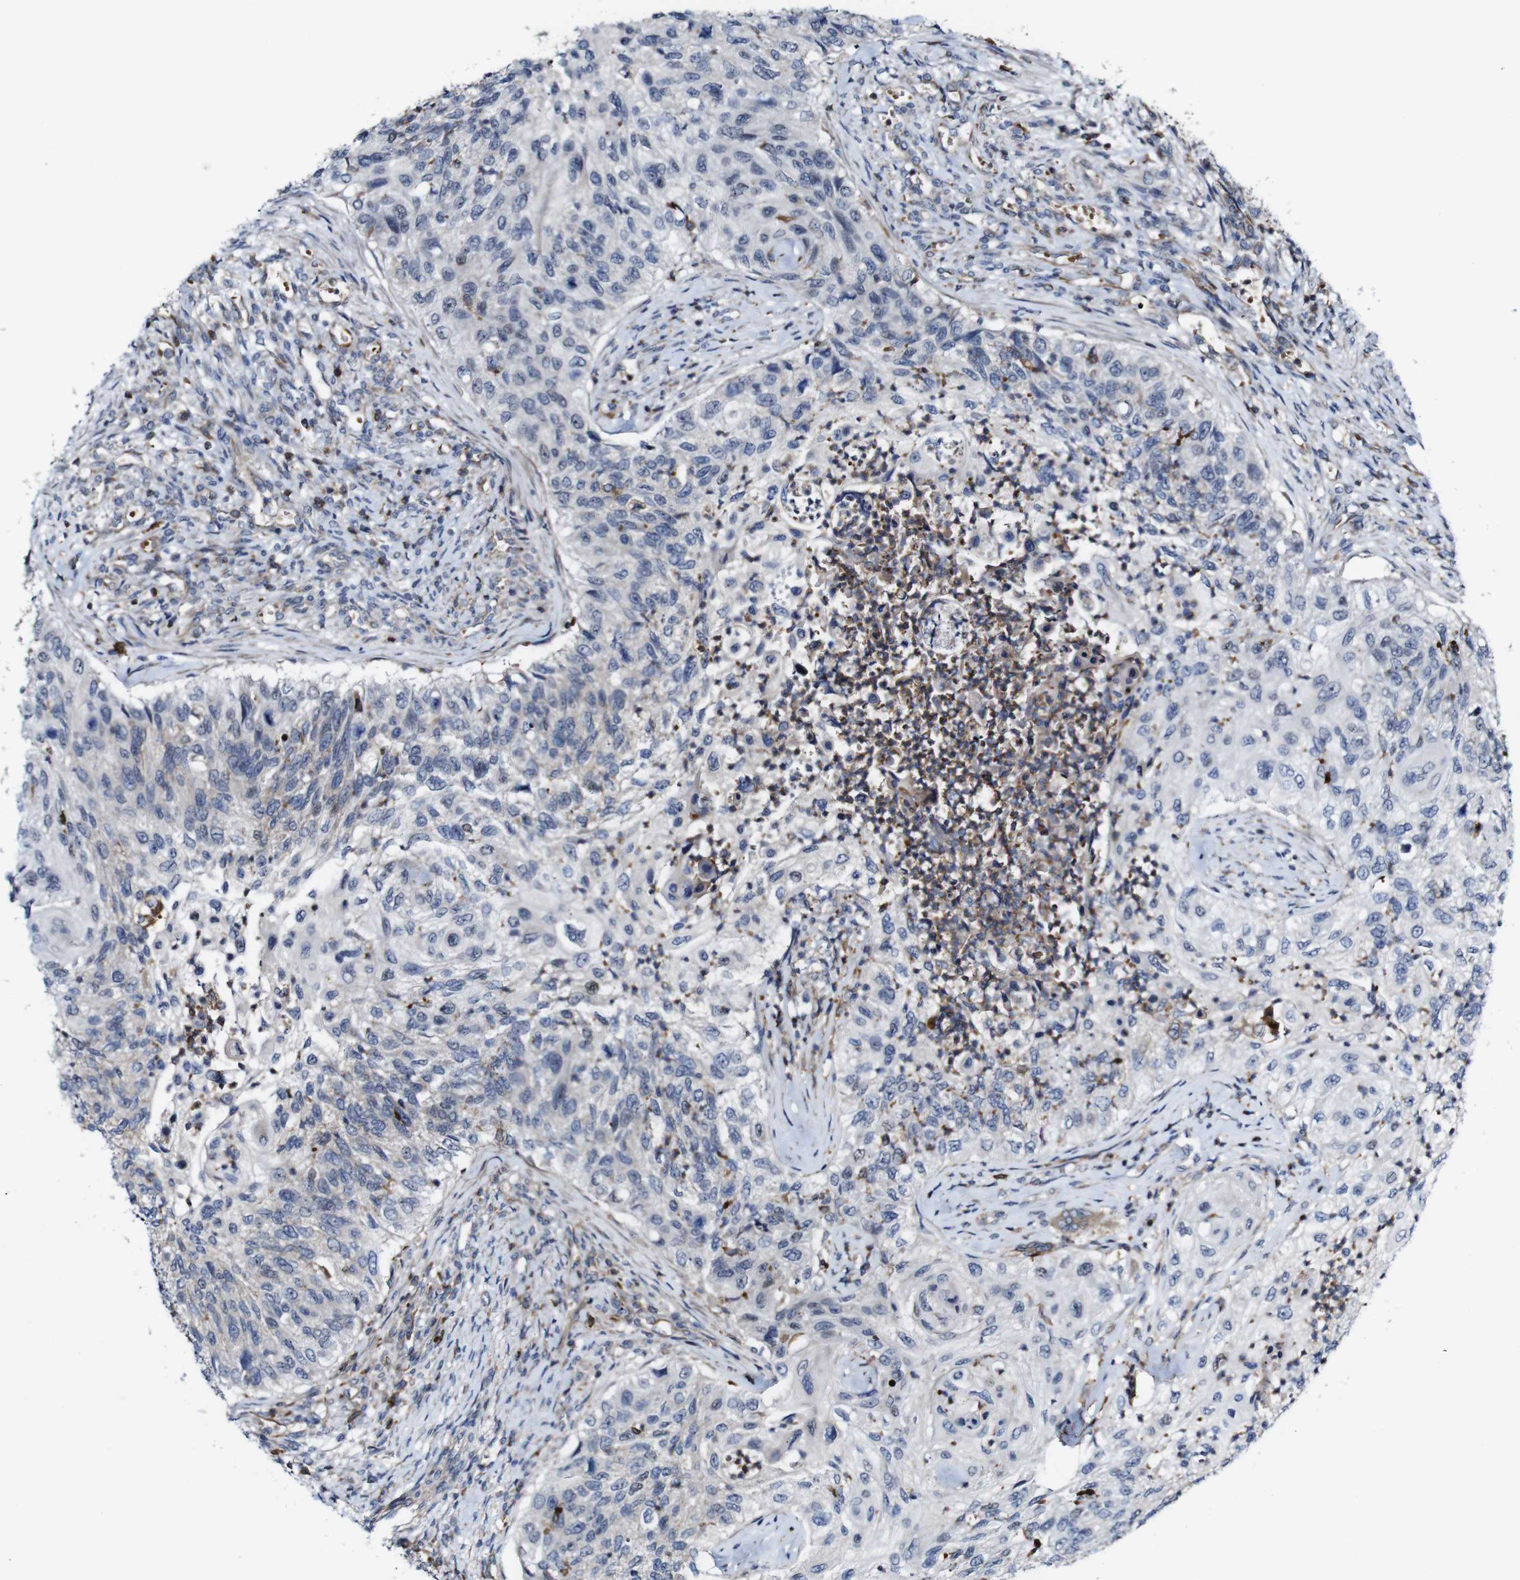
{"staining": {"intensity": "negative", "quantity": "none", "location": "none"}, "tissue": "urothelial cancer", "cell_type": "Tumor cells", "image_type": "cancer", "snomed": [{"axis": "morphology", "description": "Urothelial carcinoma, High grade"}, {"axis": "topography", "description": "Urinary bladder"}], "caption": "A high-resolution histopathology image shows immunohistochemistry staining of urothelial cancer, which shows no significant staining in tumor cells.", "gene": "JAK2", "patient": {"sex": "female", "age": 60}}